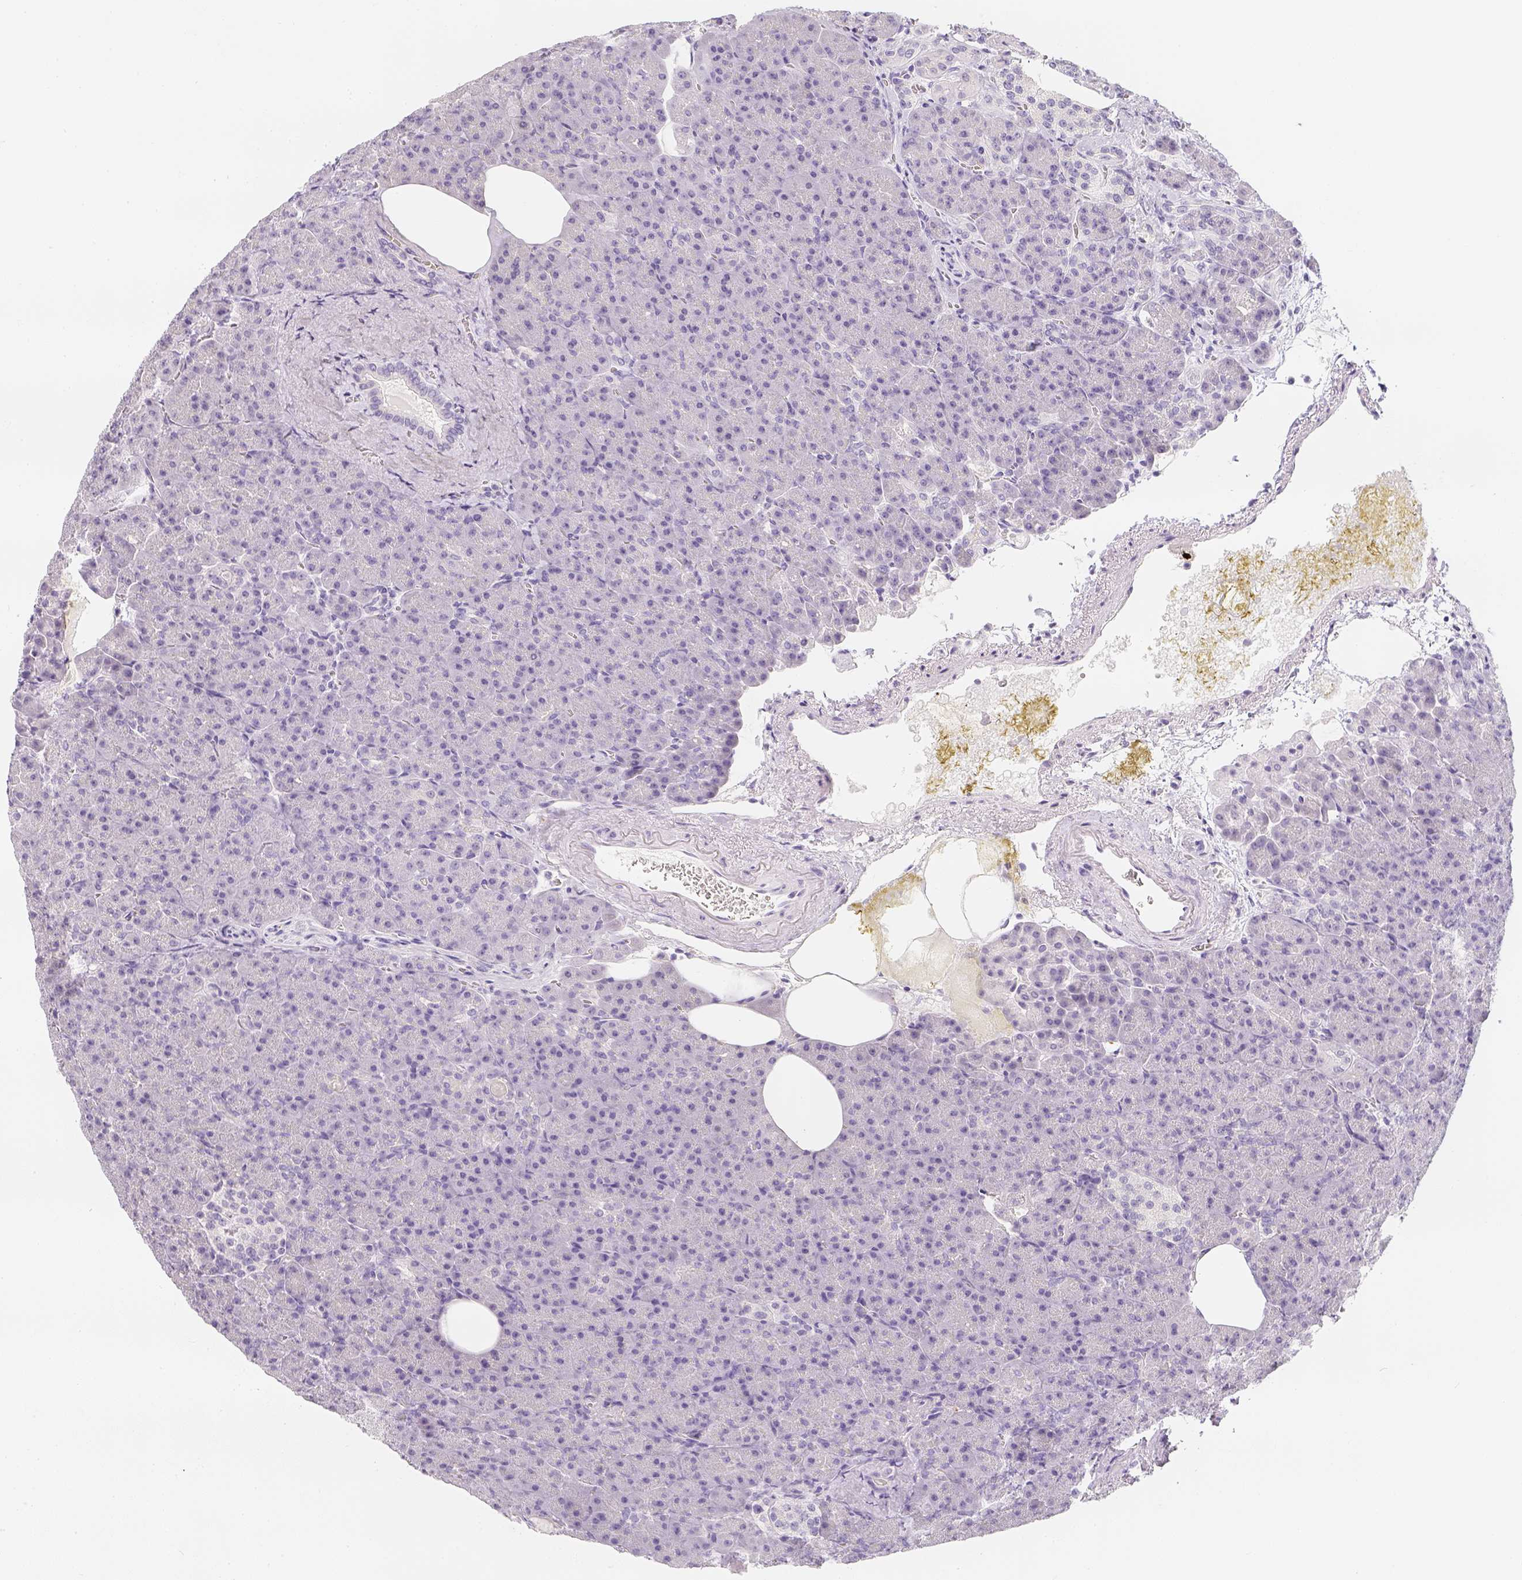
{"staining": {"intensity": "negative", "quantity": "none", "location": "none"}, "tissue": "pancreas", "cell_type": "Exocrine glandular cells", "image_type": "normal", "snomed": [{"axis": "morphology", "description": "Normal tissue, NOS"}, {"axis": "topography", "description": "Pancreas"}], "caption": "Photomicrograph shows no significant protein staining in exocrine glandular cells of normal pancreas.", "gene": "SLC18A1", "patient": {"sex": "female", "age": 74}}